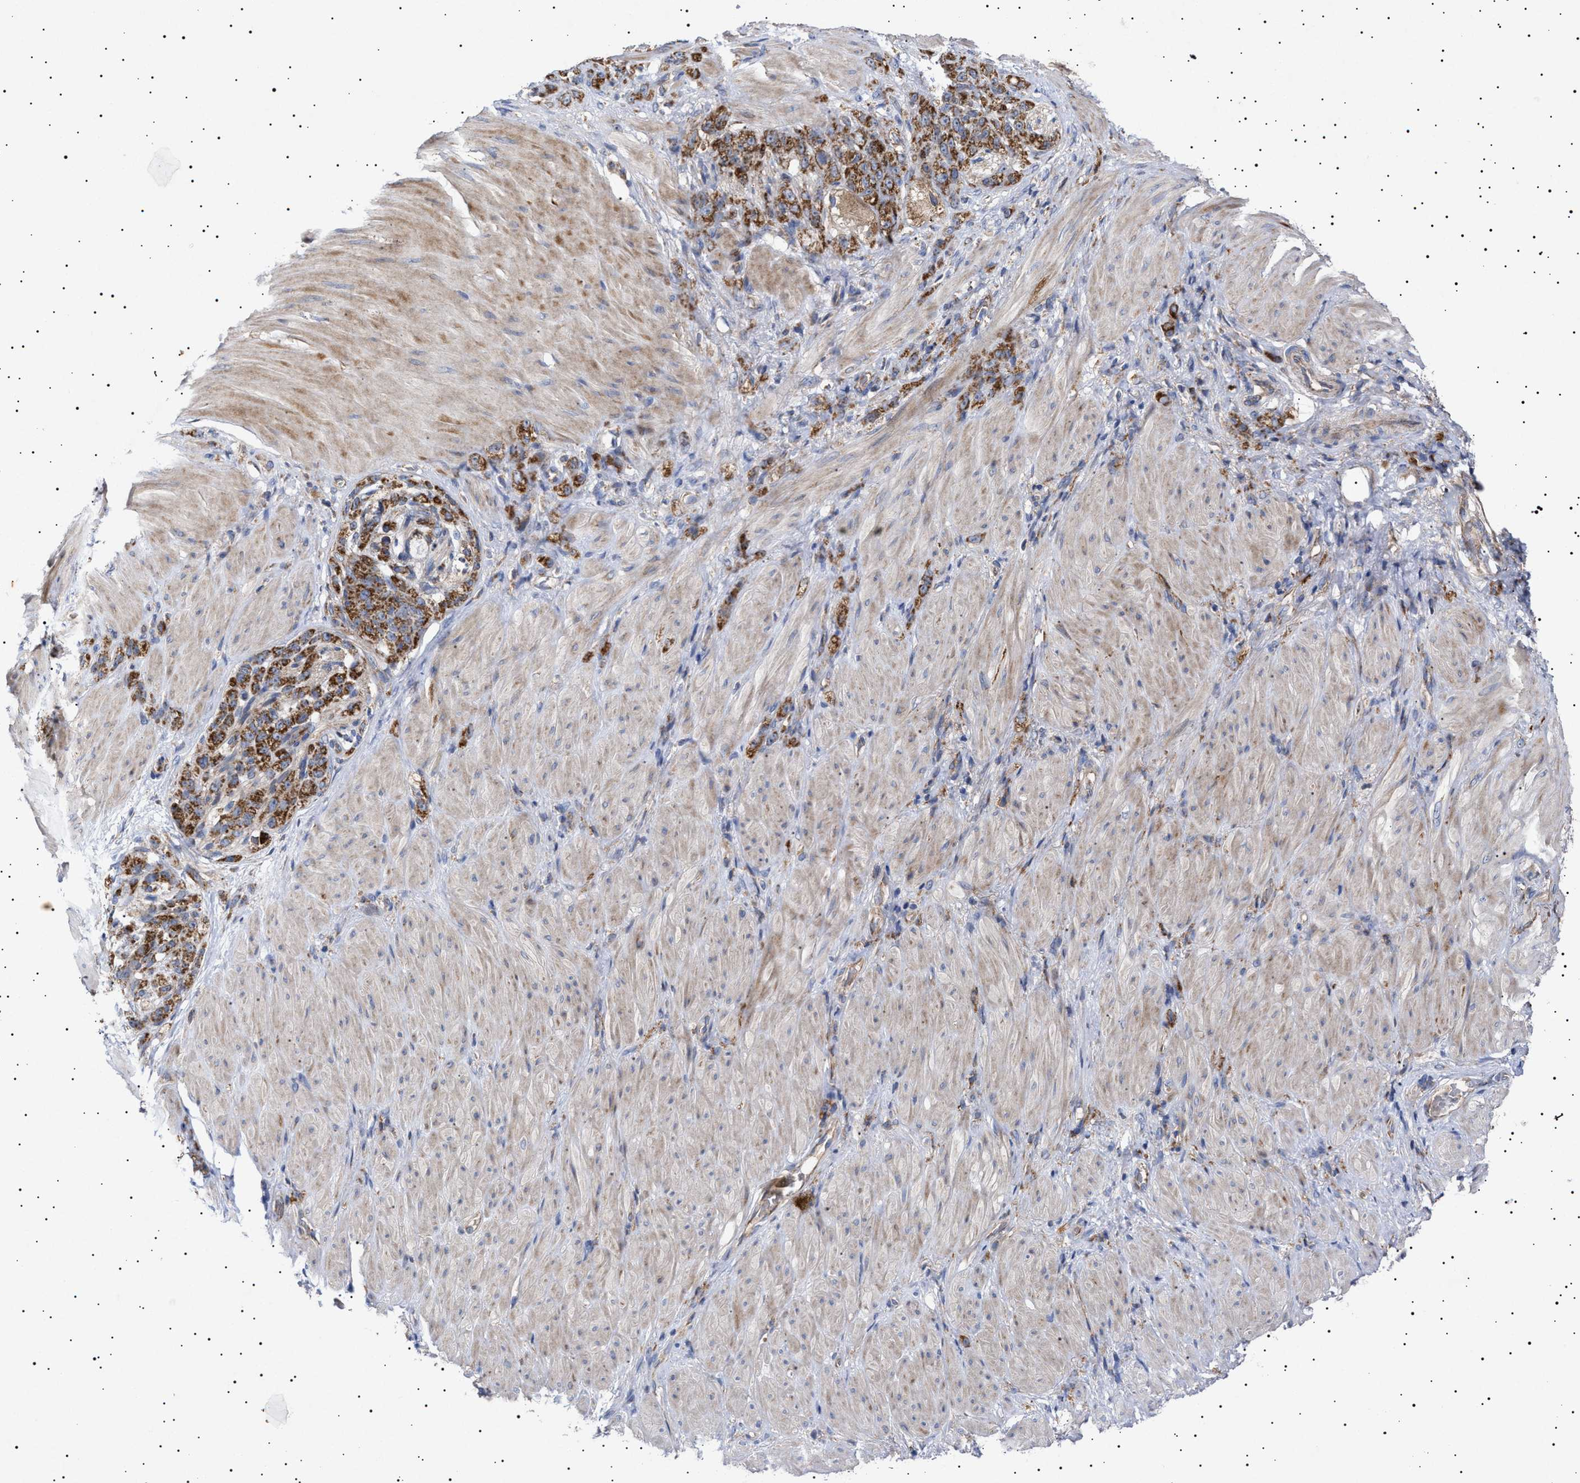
{"staining": {"intensity": "strong", "quantity": ">75%", "location": "cytoplasmic/membranous"}, "tissue": "stomach cancer", "cell_type": "Tumor cells", "image_type": "cancer", "snomed": [{"axis": "morphology", "description": "Normal tissue, NOS"}, {"axis": "morphology", "description": "Adenocarcinoma, NOS"}, {"axis": "topography", "description": "Stomach"}], "caption": "The immunohistochemical stain highlights strong cytoplasmic/membranous staining in tumor cells of stomach cancer (adenocarcinoma) tissue.", "gene": "MRPL10", "patient": {"sex": "male", "age": 82}}